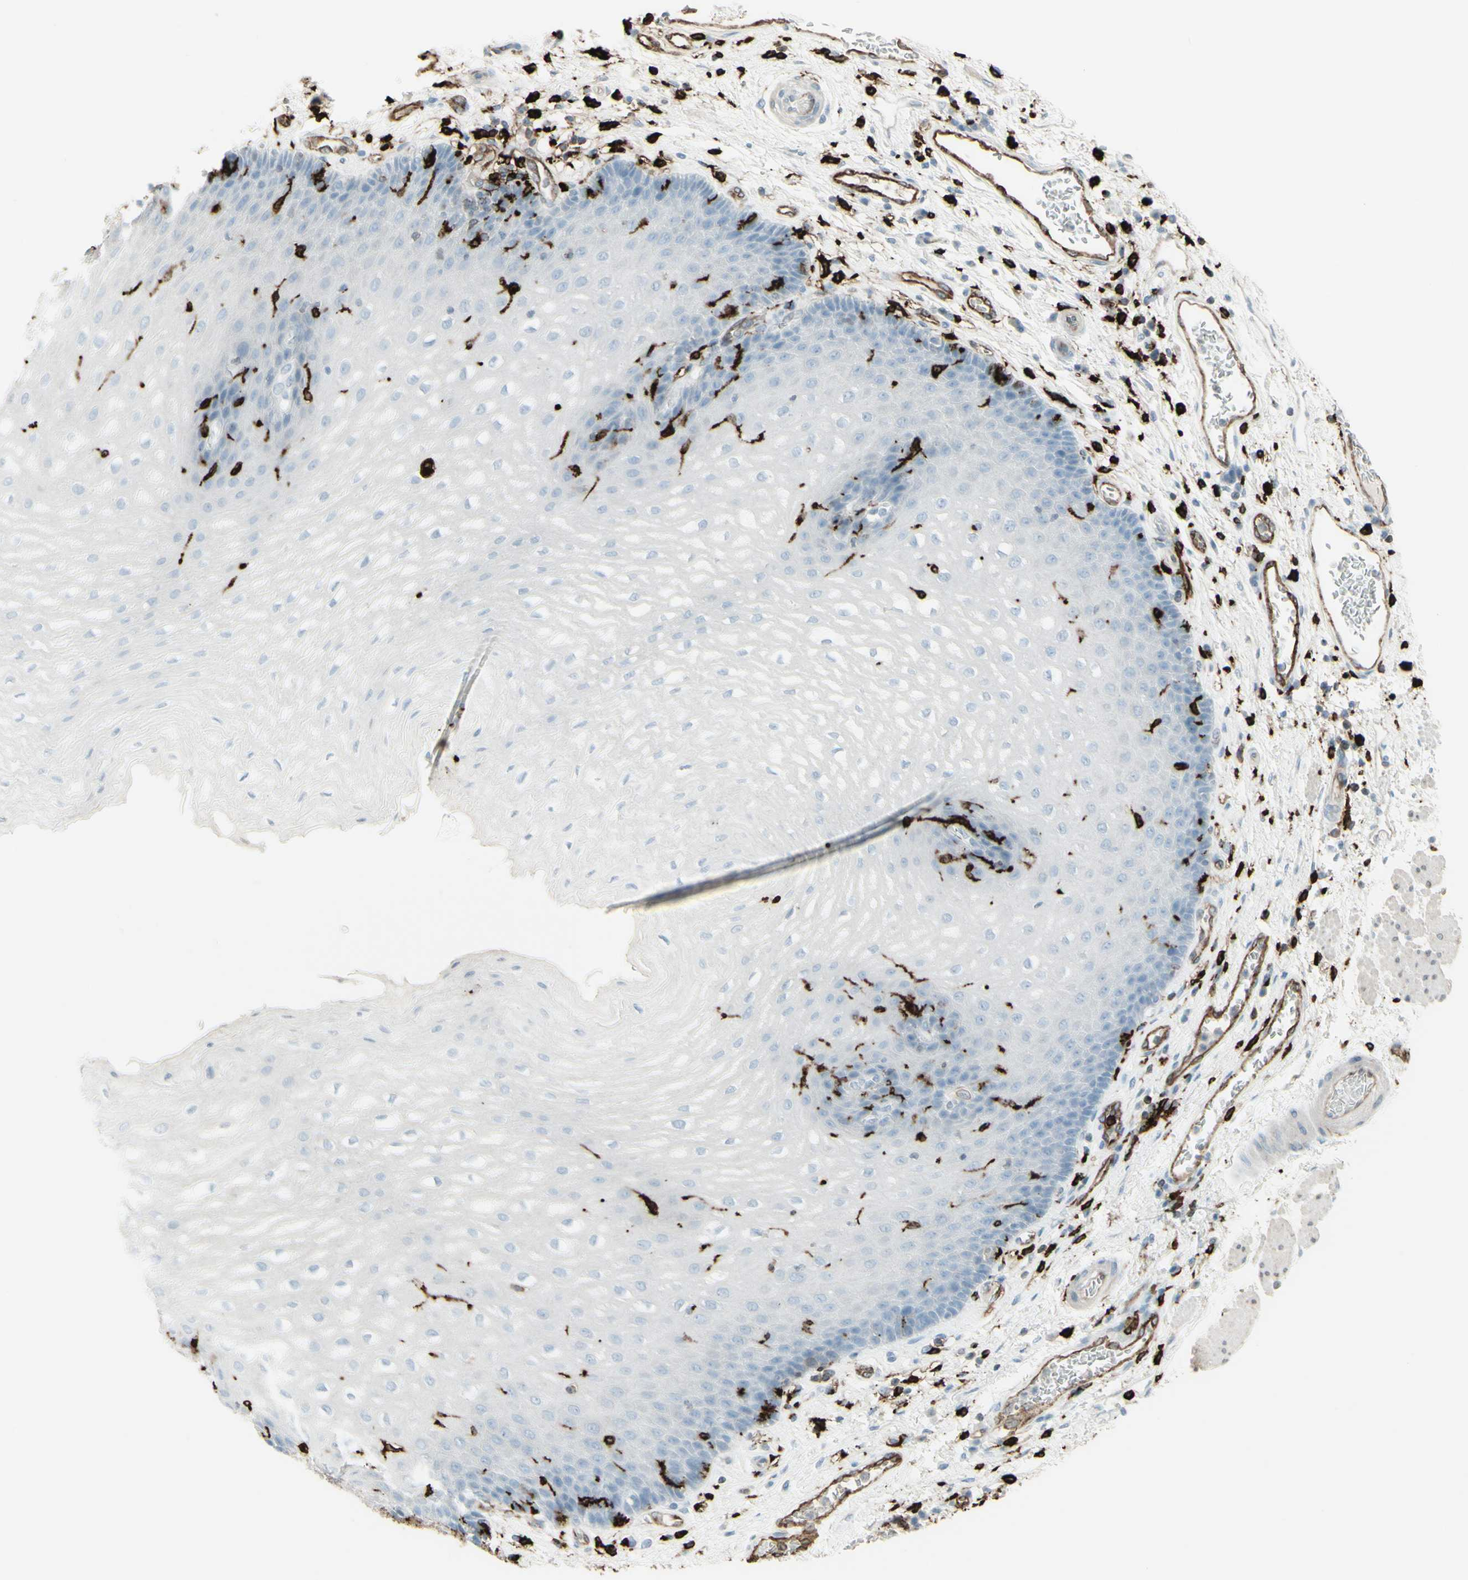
{"staining": {"intensity": "strong", "quantity": "<25%", "location": "cytoplasmic/membranous"}, "tissue": "esophagus", "cell_type": "Squamous epithelial cells", "image_type": "normal", "snomed": [{"axis": "morphology", "description": "Normal tissue, NOS"}, {"axis": "topography", "description": "Esophagus"}], "caption": "Human esophagus stained for a protein (brown) exhibits strong cytoplasmic/membranous positive expression in approximately <25% of squamous epithelial cells.", "gene": "HLA", "patient": {"sex": "male", "age": 54}}